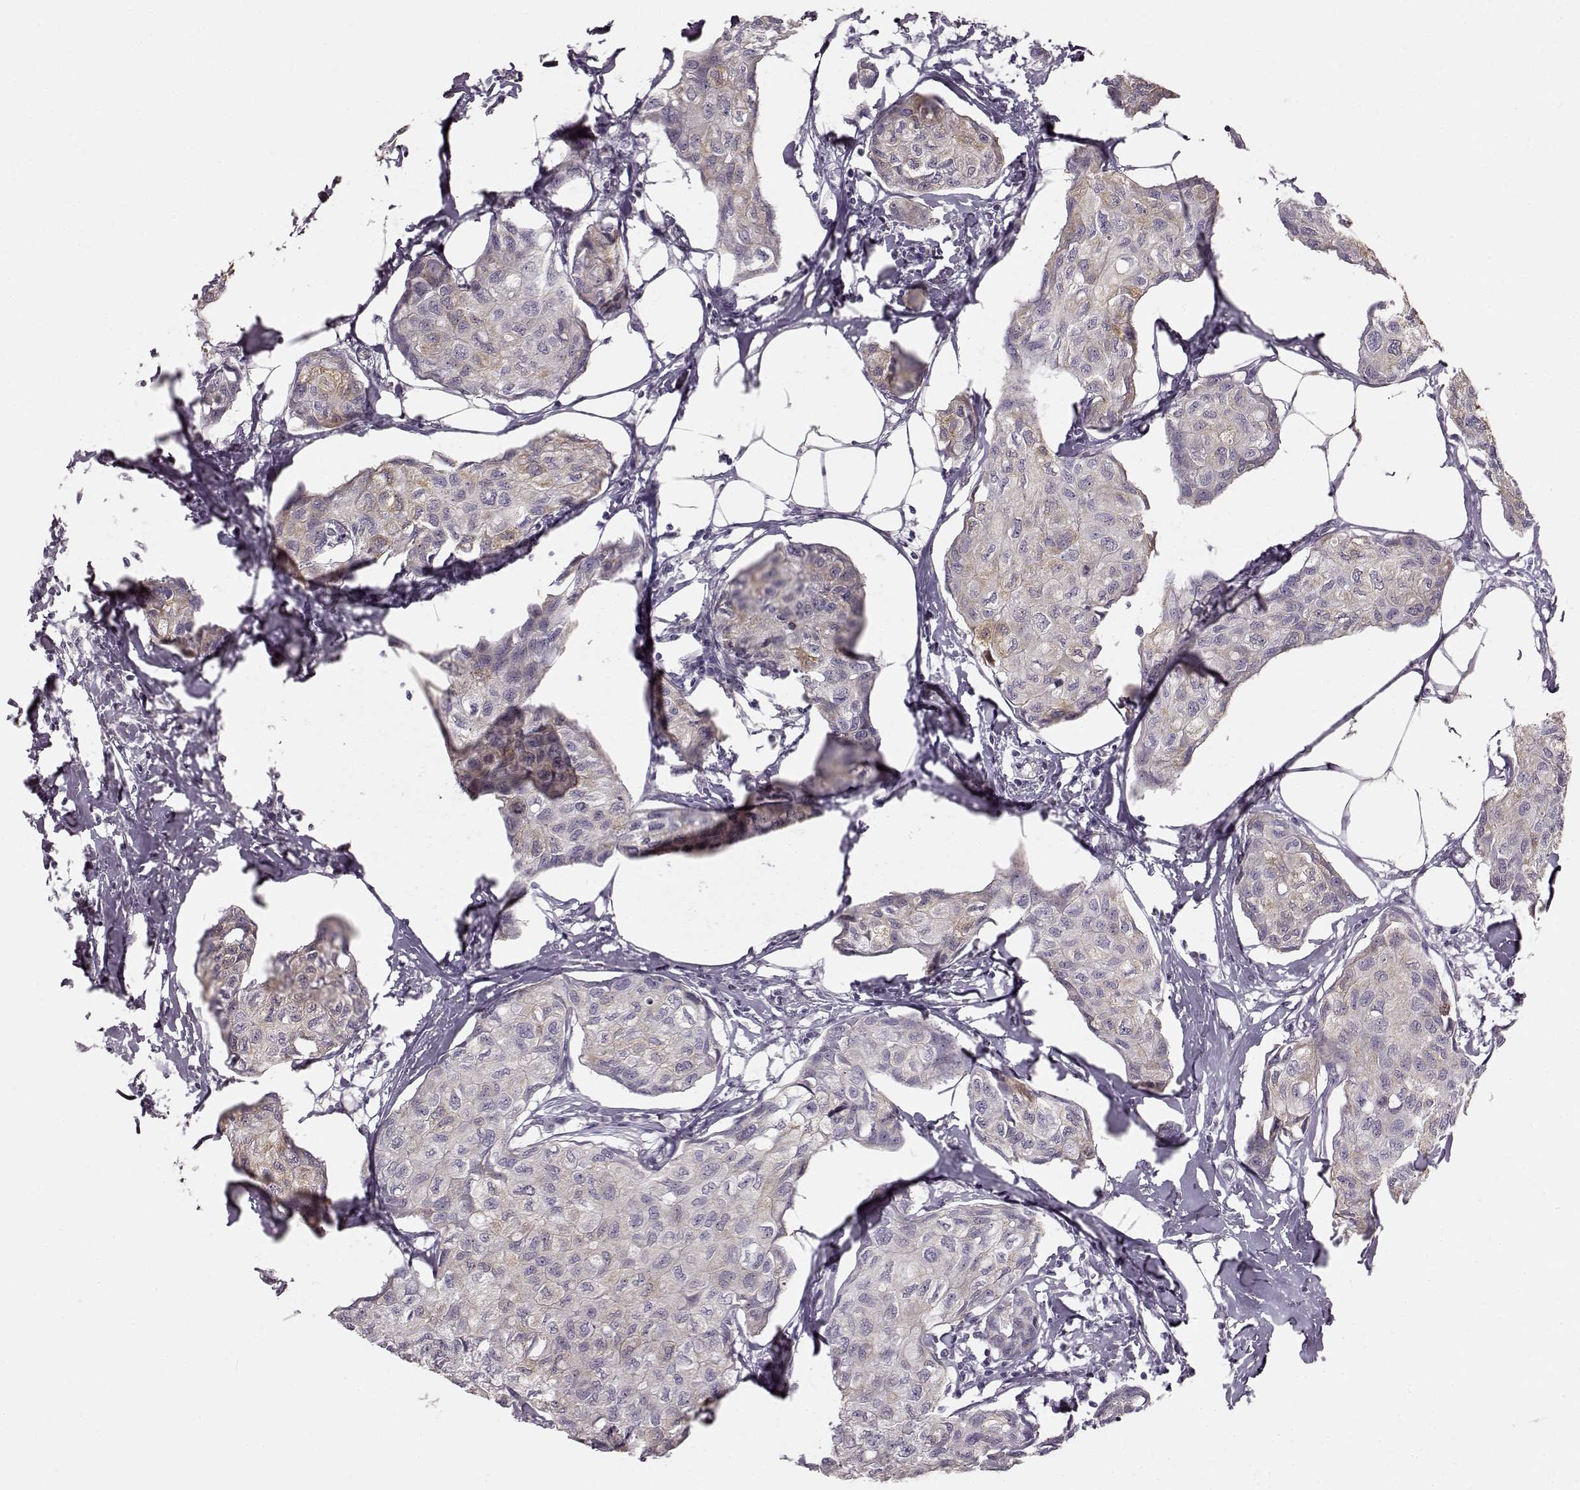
{"staining": {"intensity": "negative", "quantity": "none", "location": "none"}, "tissue": "breast cancer", "cell_type": "Tumor cells", "image_type": "cancer", "snomed": [{"axis": "morphology", "description": "Duct carcinoma"}, {"axis": "topography", "description": "Breast"}], "caption": "Protein analysis of breast infiltrating ductal carcinoma exhibits no significant staining in tumor cells. Nuclei are stained in blue.", "gene": "MAP6D1", "patient": {"sex": "female", "age": 80}}